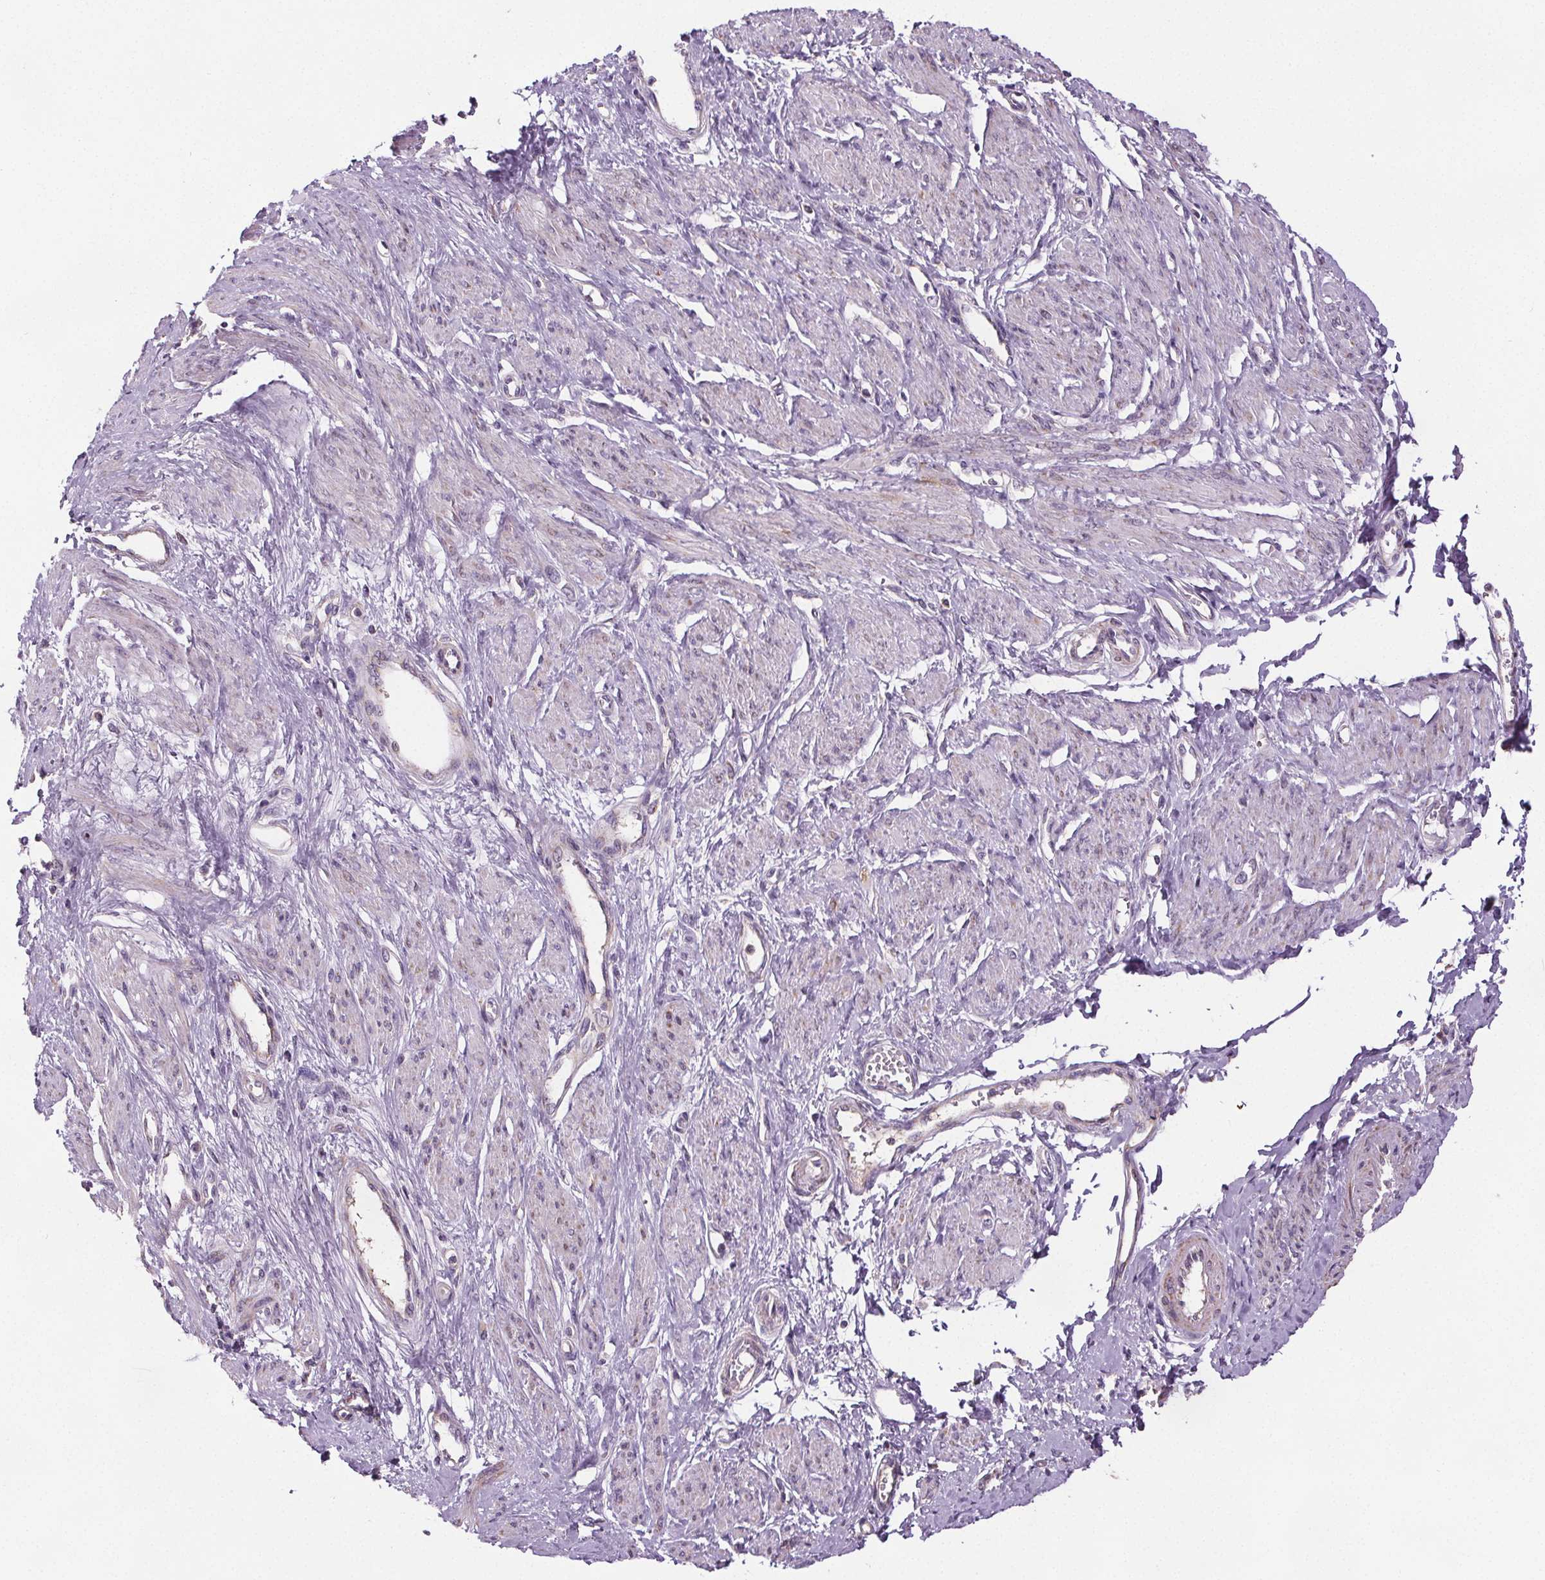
{"staining": {"intensity": "weak", "quantity": "25%-75%", "location": "cytoplasmic/membranous"}, "tissue": "smooth muscle", "cell_type": "Smooth muscle cells", "image_type": "normal", "snomed": [{"axis": "morphology", "description": "Normal tissue, NOS"}, {"axis": "topography", "description": "Smooth muscle"}, {"axis": "topography", "description": "Uterus"}], "caption": "The histopathology image displays immunohistochemical staining of unremarkable smooth muscle. There is weak cytoplasmic/membranous staining is identified in approximately 25%-75% of smooth muscle cells. The staining was performed using DAB, with brown indicating positive protein expression. Nuclei are stained blue with hematoxylin.", "gene": "SUCLA2", "patient": {"sex": "female", "age": 39}}